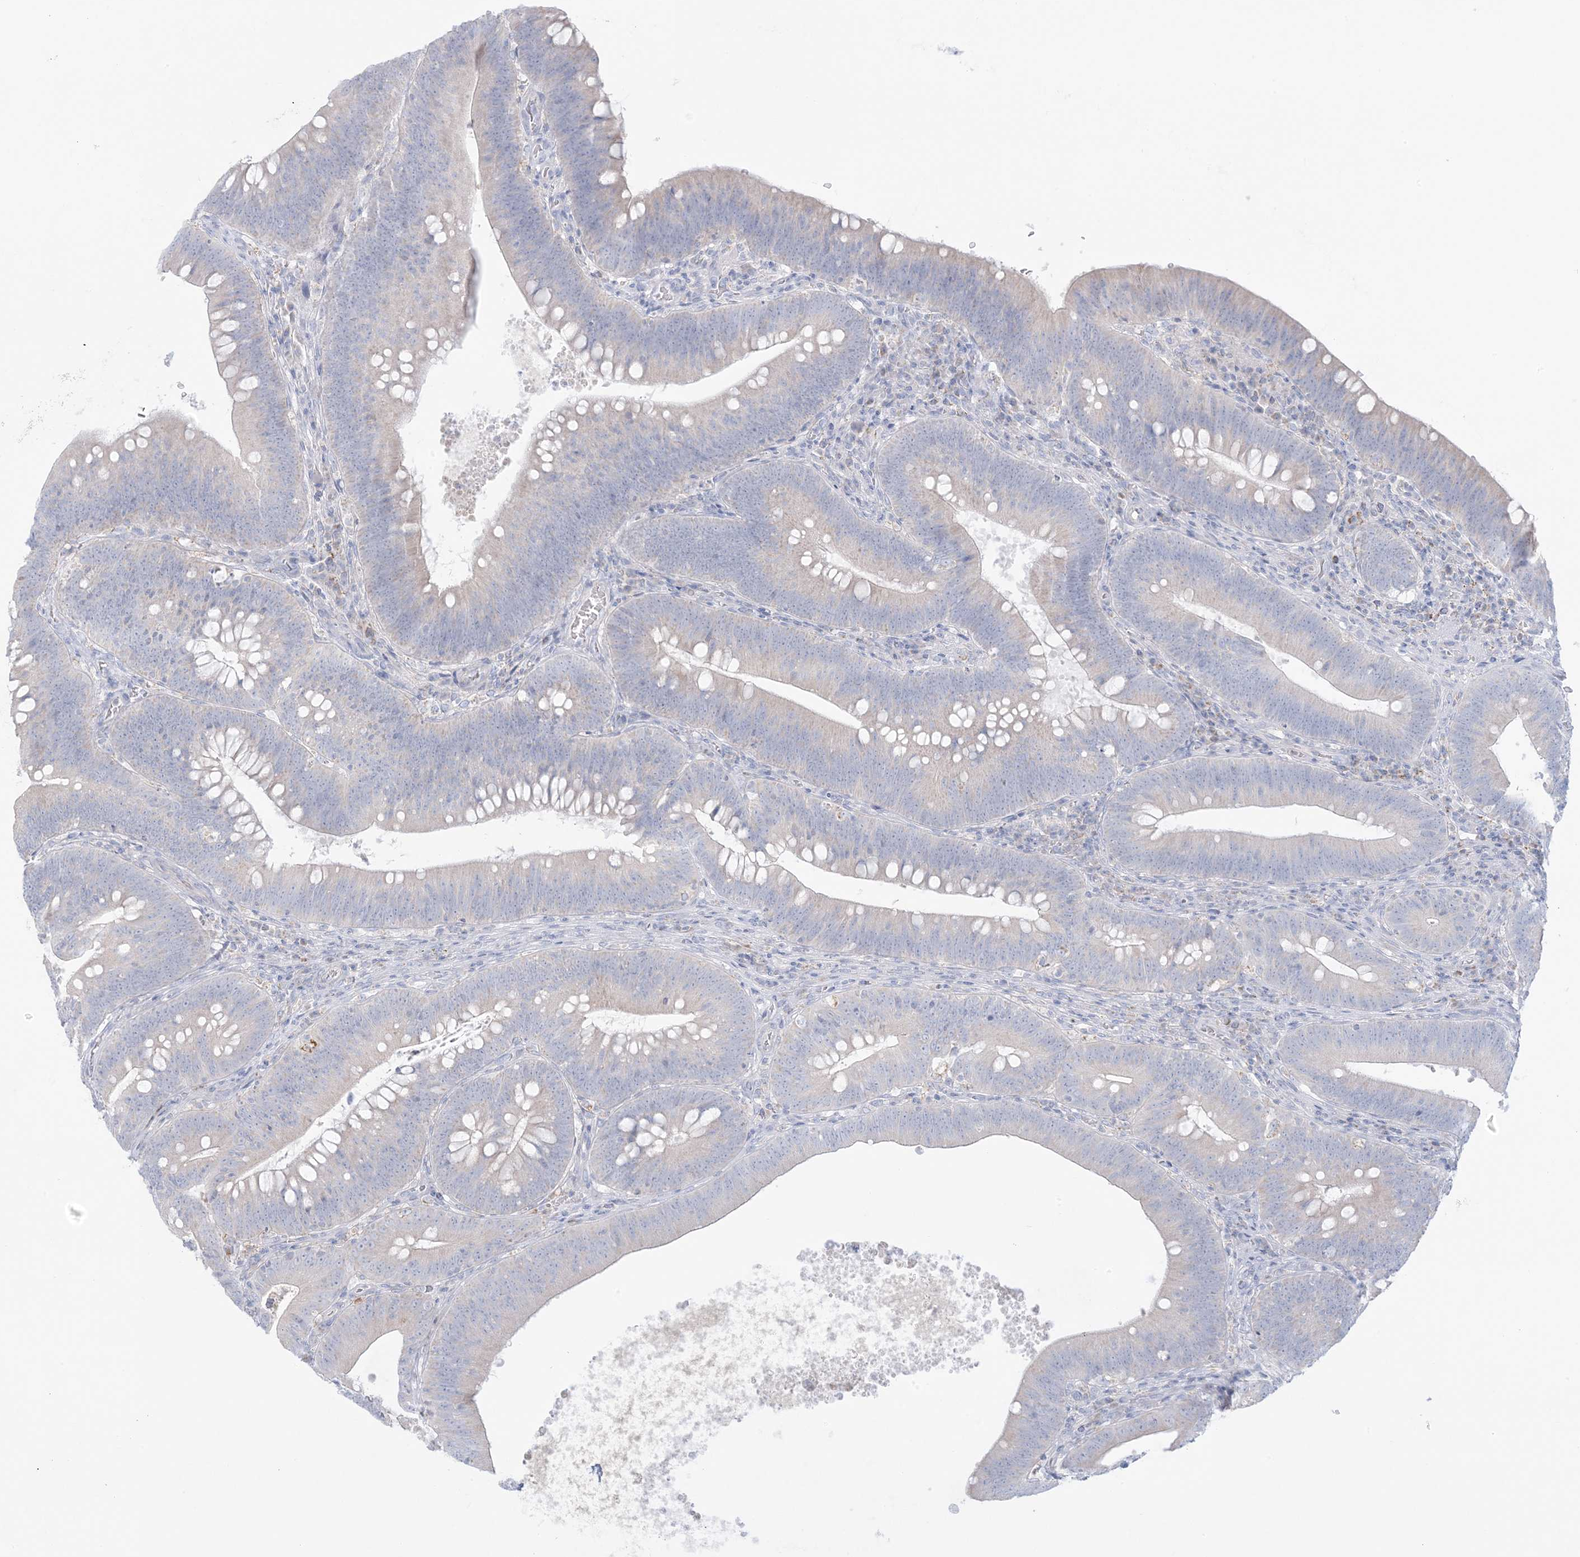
{"staining": {"intensity": "negative", "quantity": "none", "location": "none"}, "tissue": "colorectal cancer", "cell_type": "Tumor cells", "image_type": "cancer", "snomed": [{"axis": "morphology", "description": "Normal tissue, NOS"}, {"axis": "topography", "description": "Colon"}], "caption": "IHC image of neoplastic tissue: colorectal cancer stained with DAB exhibits no significant protein positivity in tumor cells.", "gene": "KCTD6", "patient": {"sex": "female", "age": 82}}